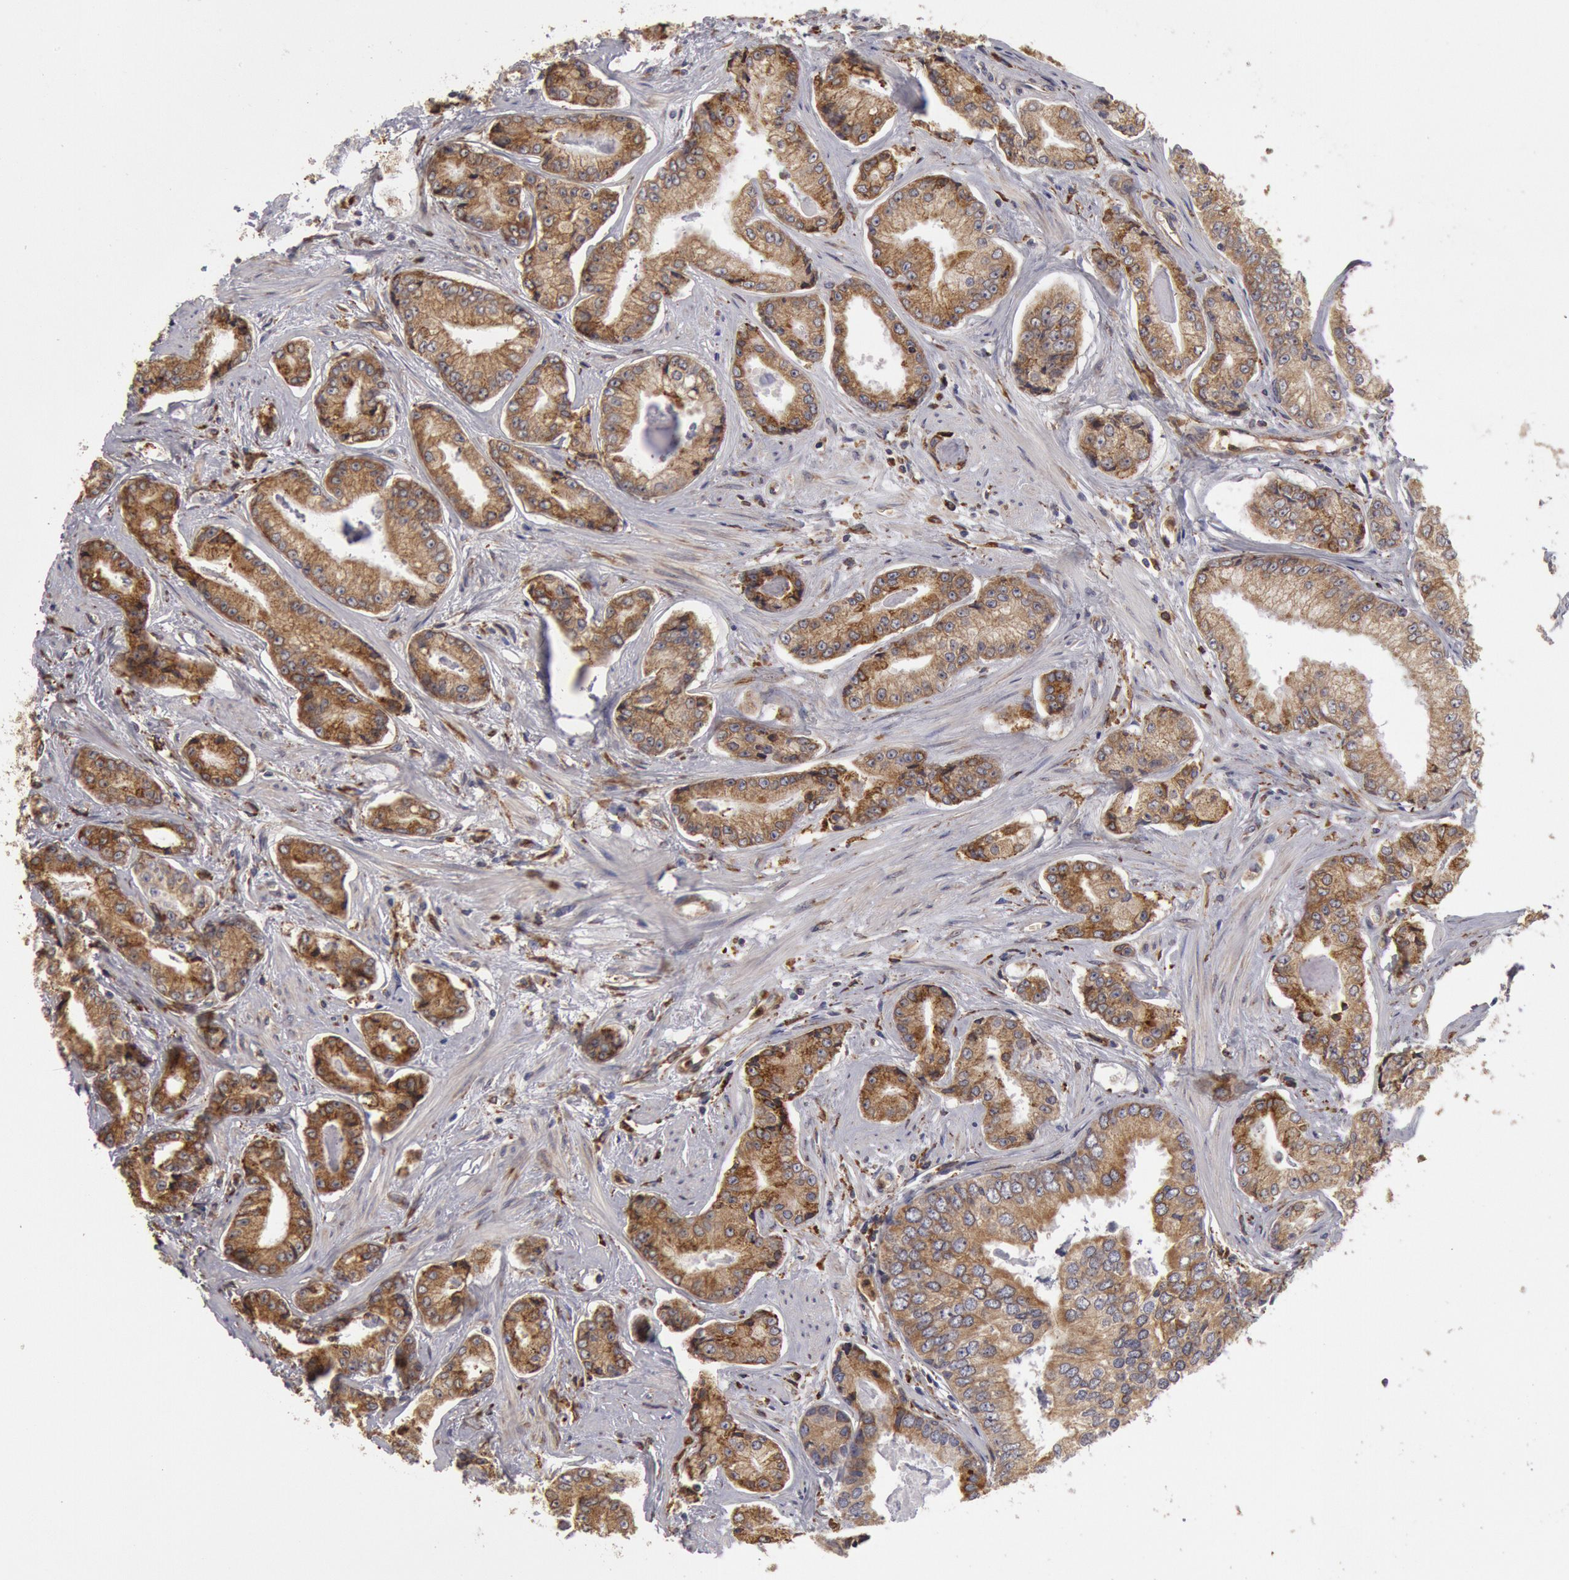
{"staining": {"intensity": "moderate", "quantity": ">75%", "location": "cytoplasmic/membranous"}, "tissue": "prostate cancer", "cell_type": "Tumor cells", "image_type": "cancer", "snomed": [{"axis": "morphology", "description": "Adenocarcinoma, High grade"}, {"axis": "topography", "description": "Prostate"}], "caption": "Human high-grade adenocarcinoma (prostate) stained for a protein (brown) demonstrates moderate cytoplasmic/membranous positive positivity in about >75% of tumor cells.", "gene": "ERP44", "patient": {"sex": "male", "age": 56}}